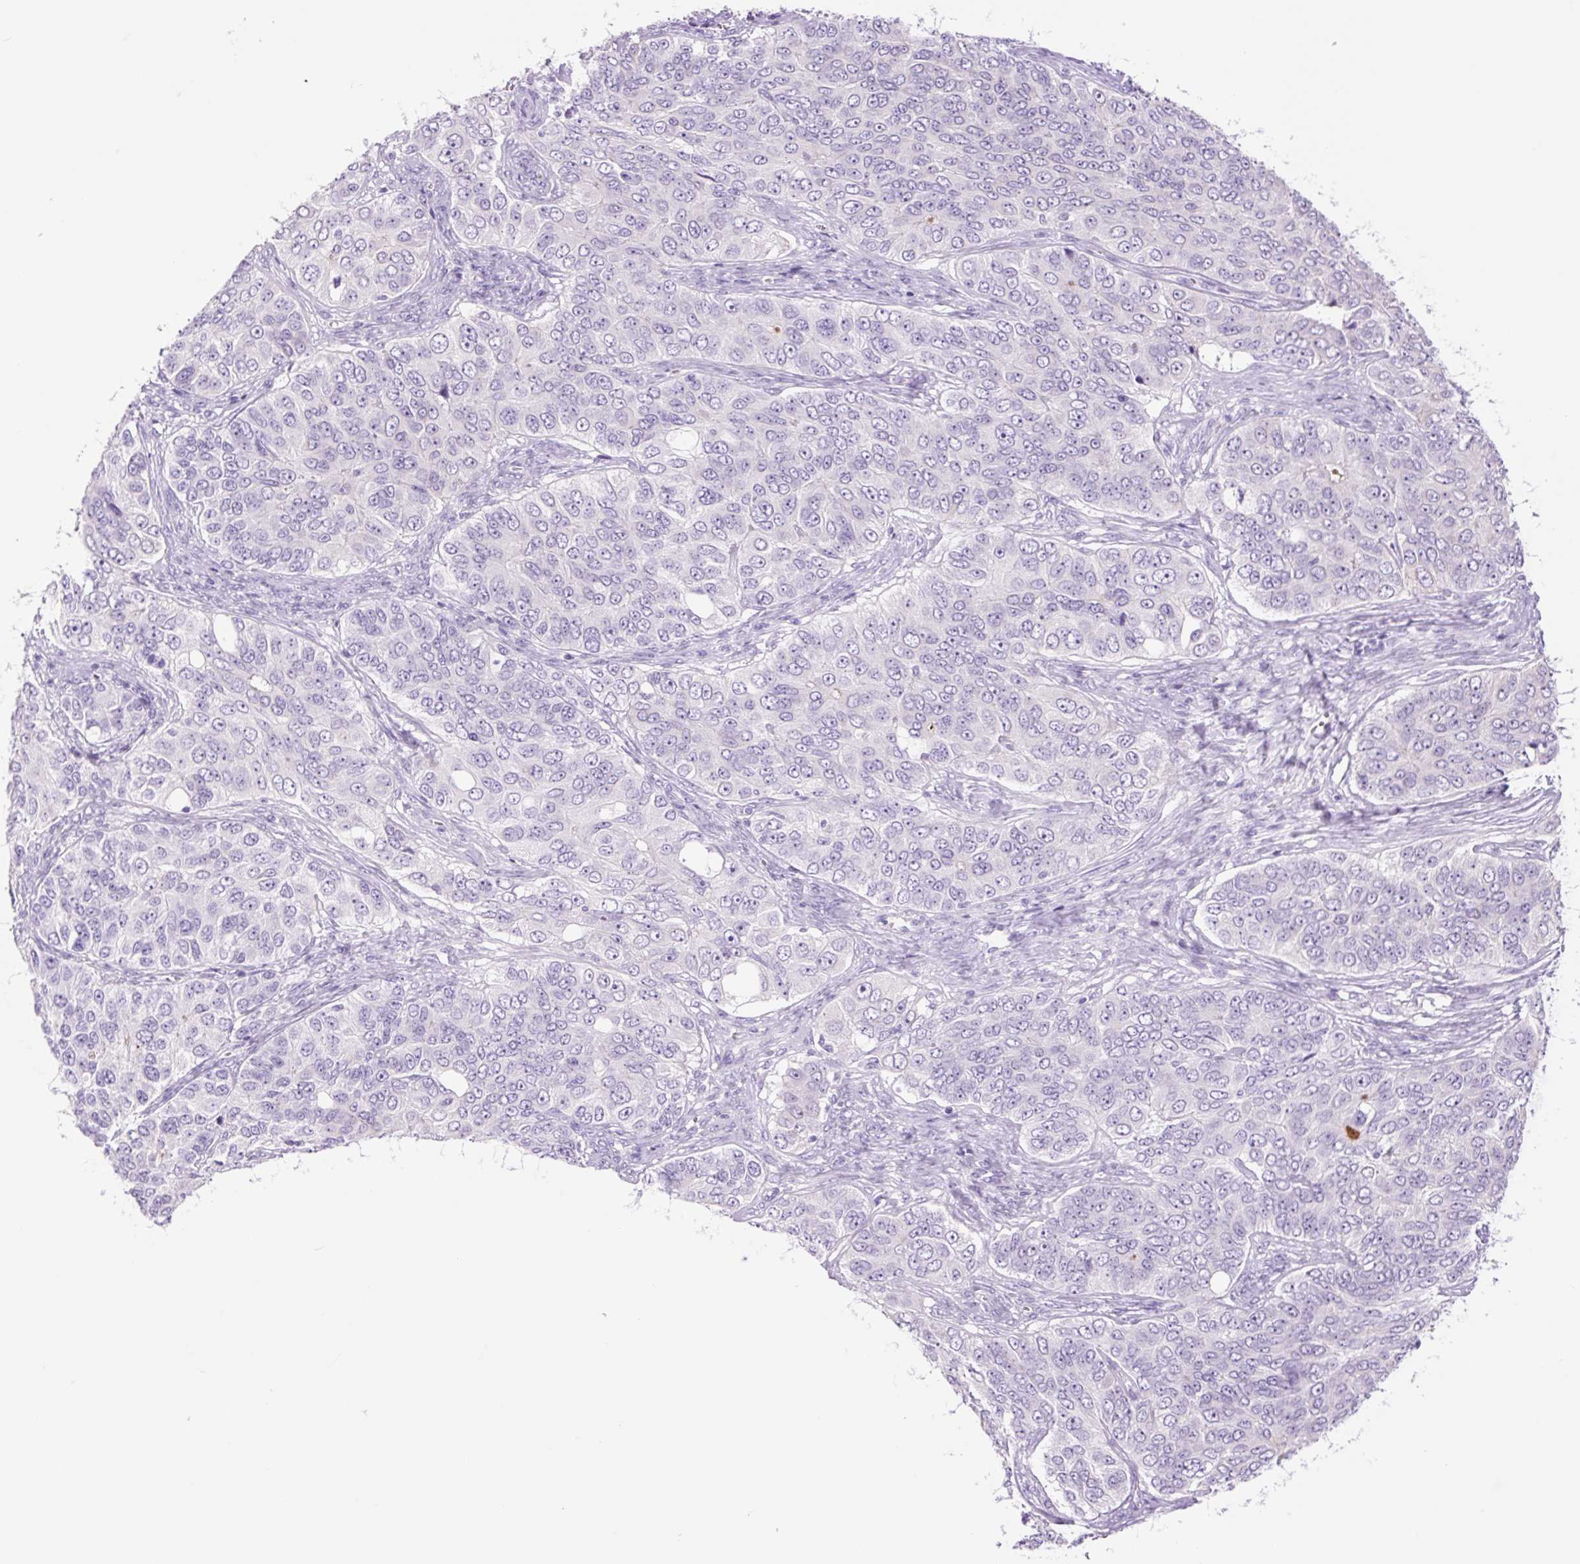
{"staining": {"intensity": "negative", "quantity": "none", "location": "none"}, "tissue": "ovarian cancer", "cell_type": "Tumor cells", "image_type": "cancer", "snomed": [{"axis": "morphology", "description": "Carcinoma, endometroid"}, {"axis": "topography", "description": "Ovary"}], "caption": "Tumor cells are negative for protein expression in human ovarian endometroid carcinoma.", "gene": "TFF2", "patient": {"sex": "female", "age": 51}}